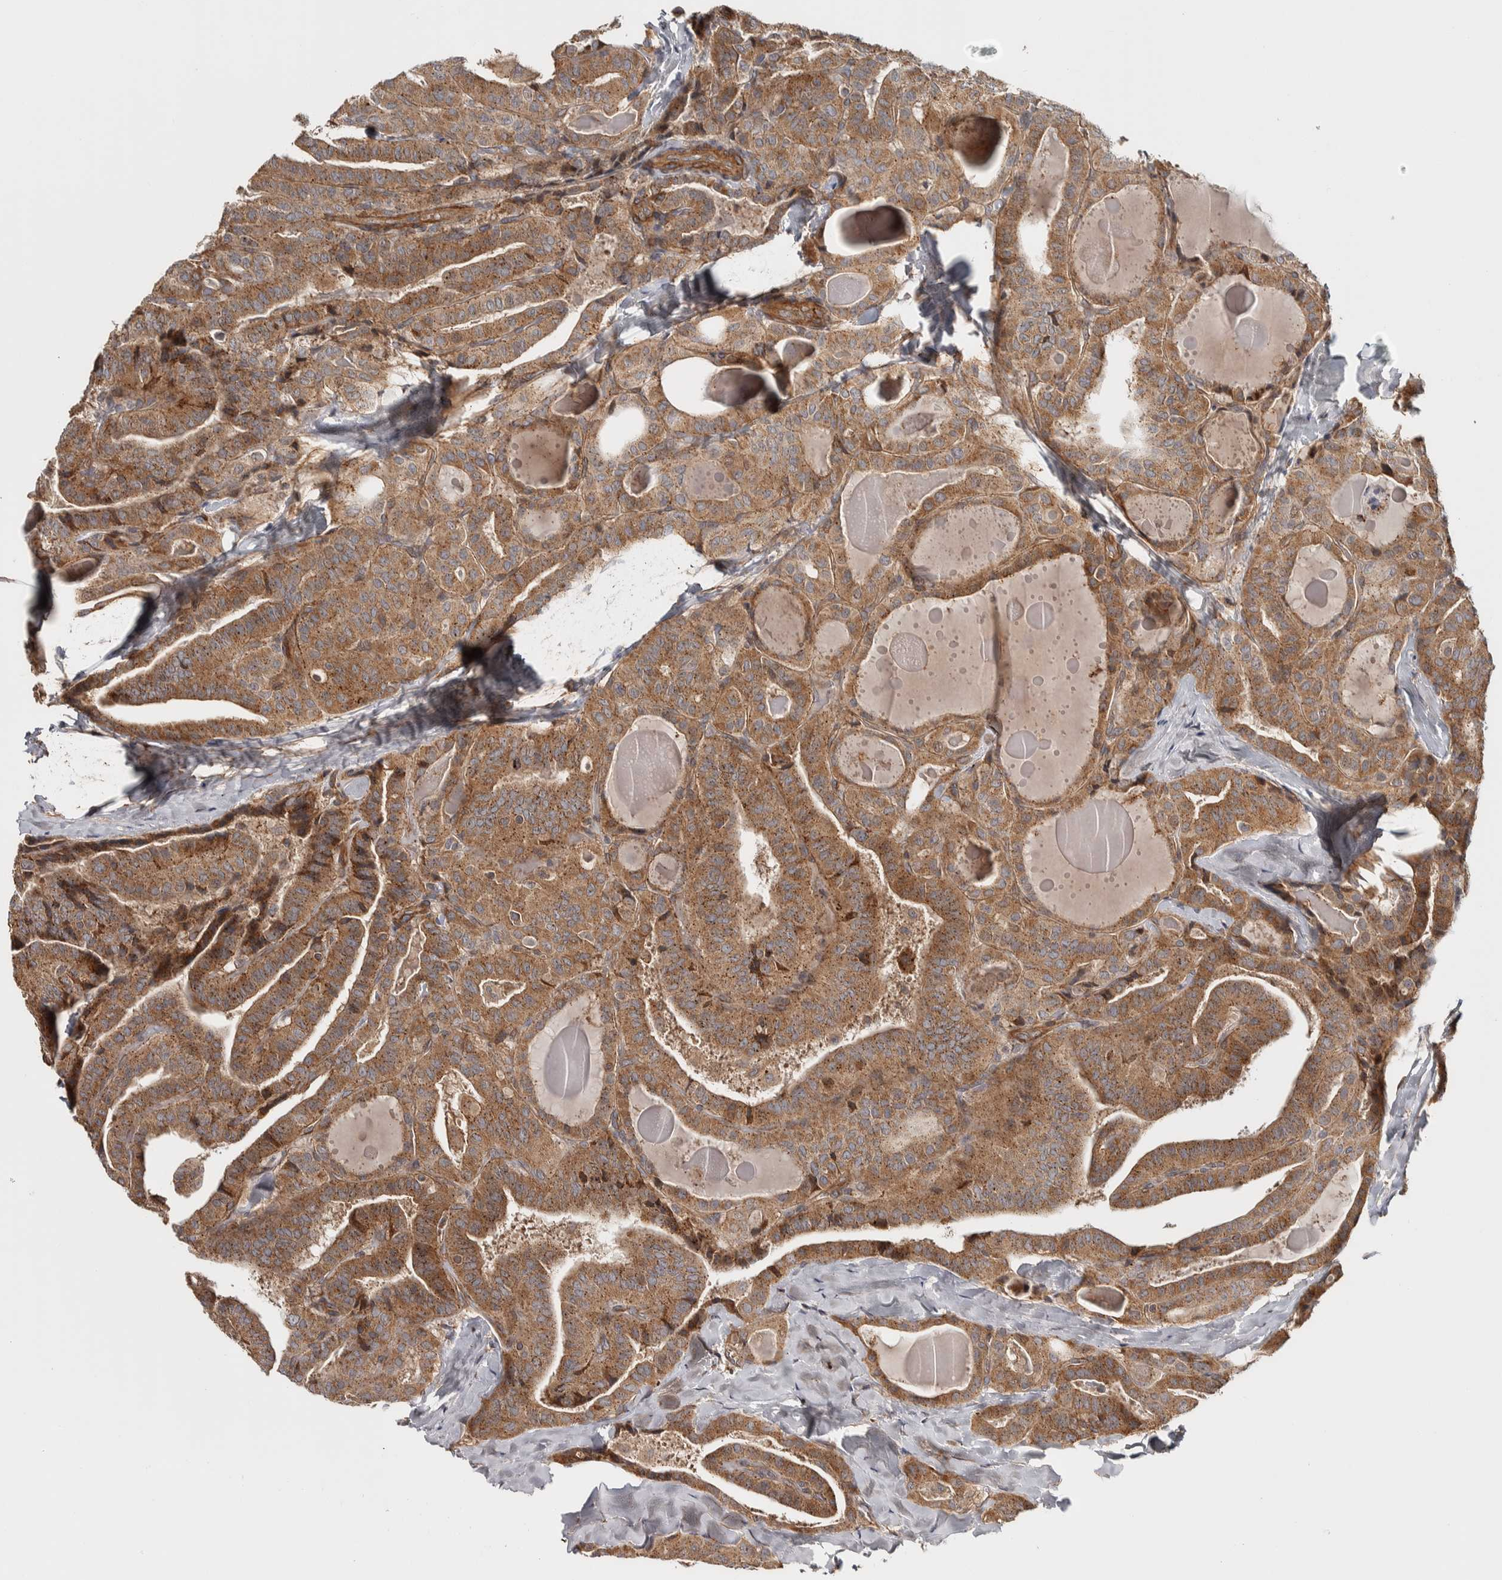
{"staining": {"intensity": "moderate", "quantity": ">75%", "location": "cytoplasmic/membranous"}, "tissue": "thyroid cancer", "cell_type": "Tumor cells", "image_type": "cancer", "snomed": [{"axis": "morphology", "description": "Papillary adenocarcinoma, NOS"}, {"axis": "topography", "description": "Thyroid gland"}], "caption": "The immunohistochemical stain labels moderate cytoplasmic/membranous expression in tumor cells of thyroid cancer tissue. The protein of interest is stained brown, and the nuclei are stained in blue (DAB IHC with brightfield microscopy, high magnification).", "gene": "CHMP4C", "patient": {"sex": "male", "age": 77}}